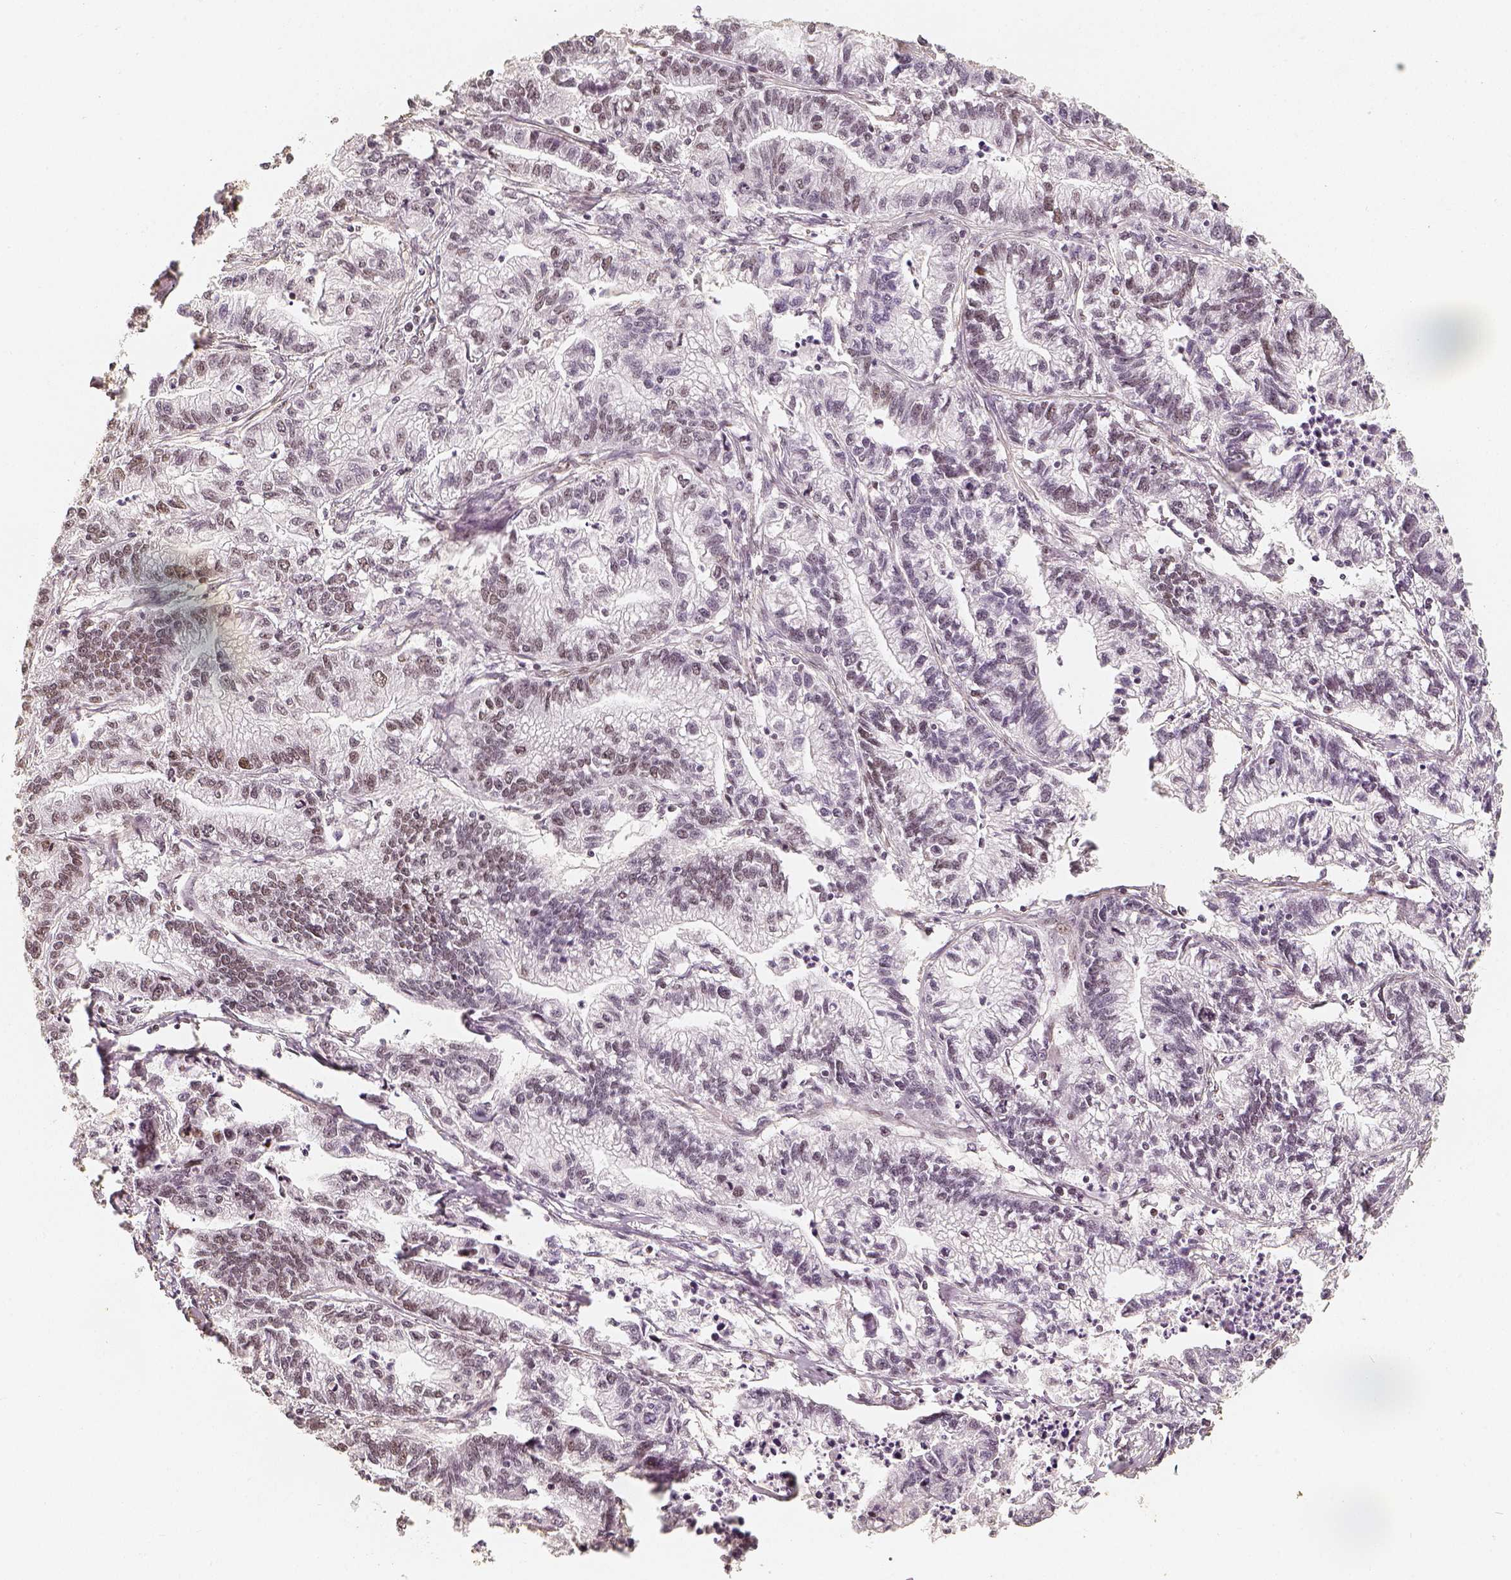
{"staining": {"intensity": "weak", "quantity": "25%-75%", "location": "nuclear"}, "tissue": "stomach cancer", "cell_type": "Tumor cells", "image_type": "cancer", "snomed": [{"axis": "morphology", "description": "Adenocarcinoma, NOS"}, {"axis": "topography", "description": "Stomach"}], "caption": "IHC (DAB) staining of stomach cancer reveals weak nuclear protein positivity in approximately 25%-75% of tumor cells.", "gene": "HDAC1", "patient": {"sex": "male", "age": 83}}